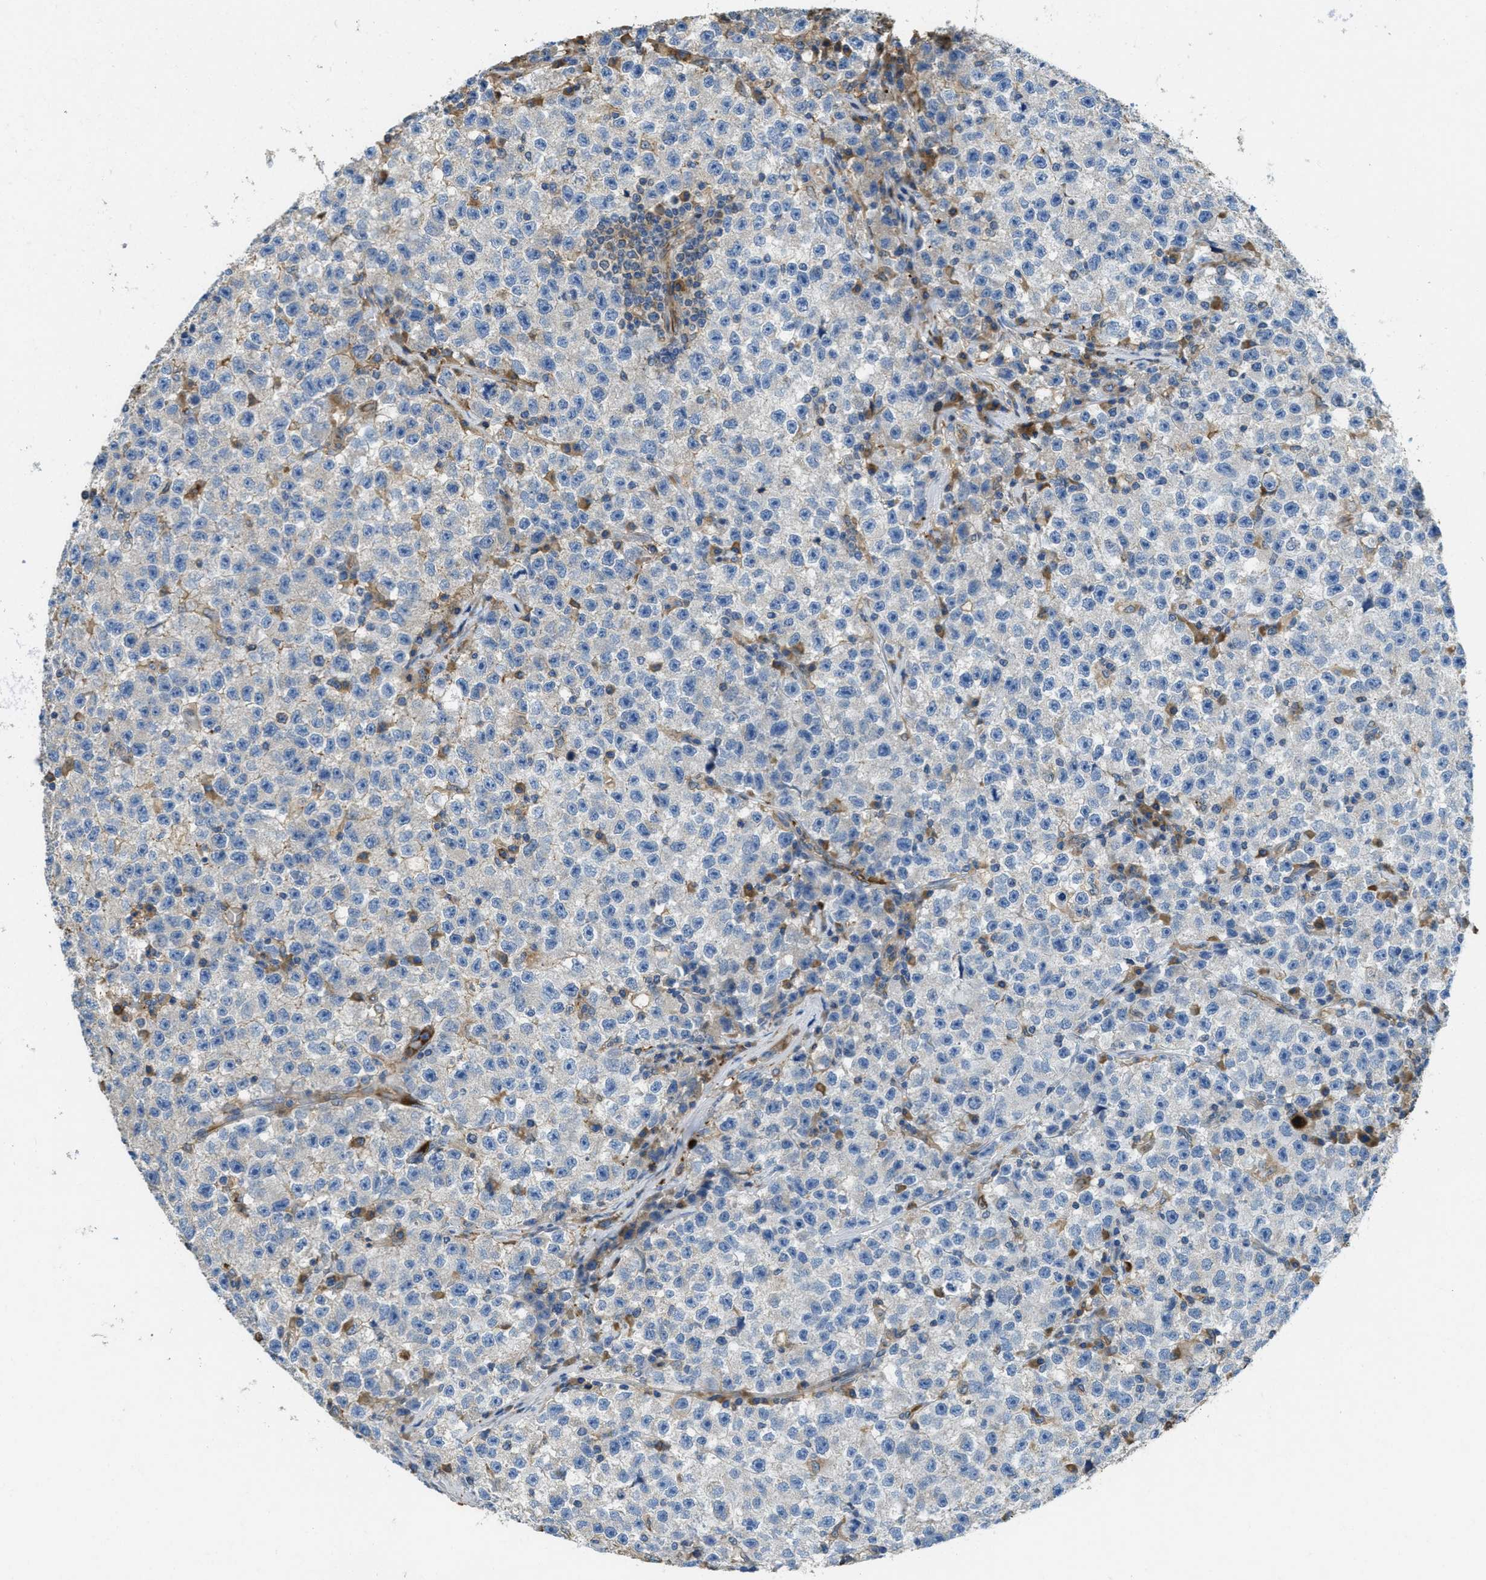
{"staining": {"intensity": "negative", "quantity": "none", "location": "none"}, "tissue": "testis cancer", "cell_type": "Tumor cells", "image_type": "cancer", "snomed": [{"axis": "morphology", "description": "Seminoma, NOS"}, {"axis": "topography", "description": "Testis"}], "caption": "IHC image of neoplastic tissue: seminoma (testis) stained with DAB demonstrates no significant protein positivity in tumor cells.", "gene": "MPDU1", "patient": {"sex": "male", "age": 22}}